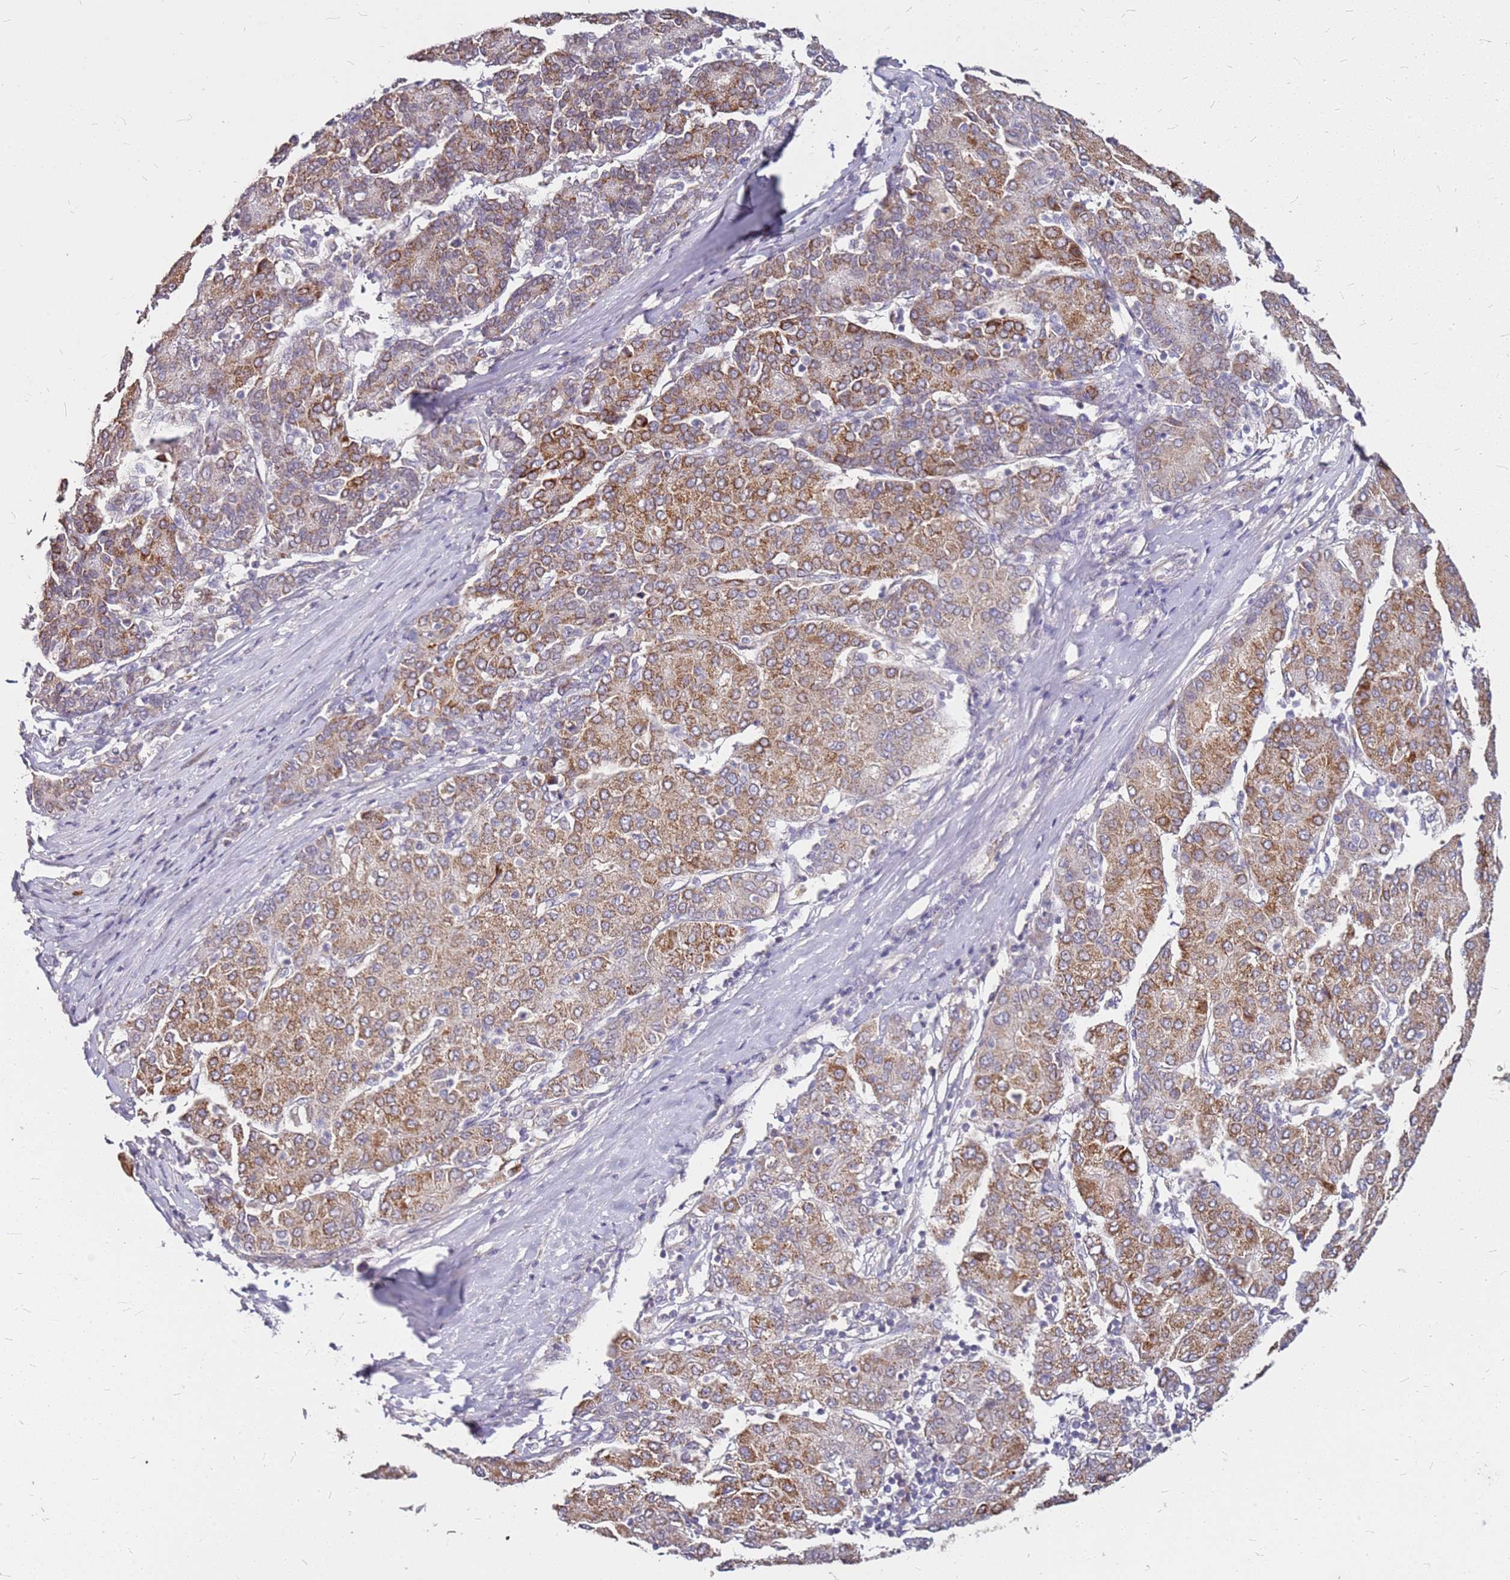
{"staining": {"intensity": "moderate", "quantity": ">75%", "location": "cytoplasmic/membranous"}, "tissue": "liver cancer", "cell_type": "Tumor cells", "image_type": "cancer", "snomed": [{"axis": "morphology", "description": "Carcinoma, Hepatocellular, NOS"}, {"axis": "topography", "description": "Liver"}], "caption": "The immunohistochemical stain labels moderate cytoplasmic/membranous positivity in tumor cells of hepatocellular carcinoma (liver) tissue. (Stains: DAB in brown, nuclei in blue, Microscopy: brightfield microscopy at high magnification).", "gene": "DCDC2C", "patient": {"sex": "male", "age": 65}}